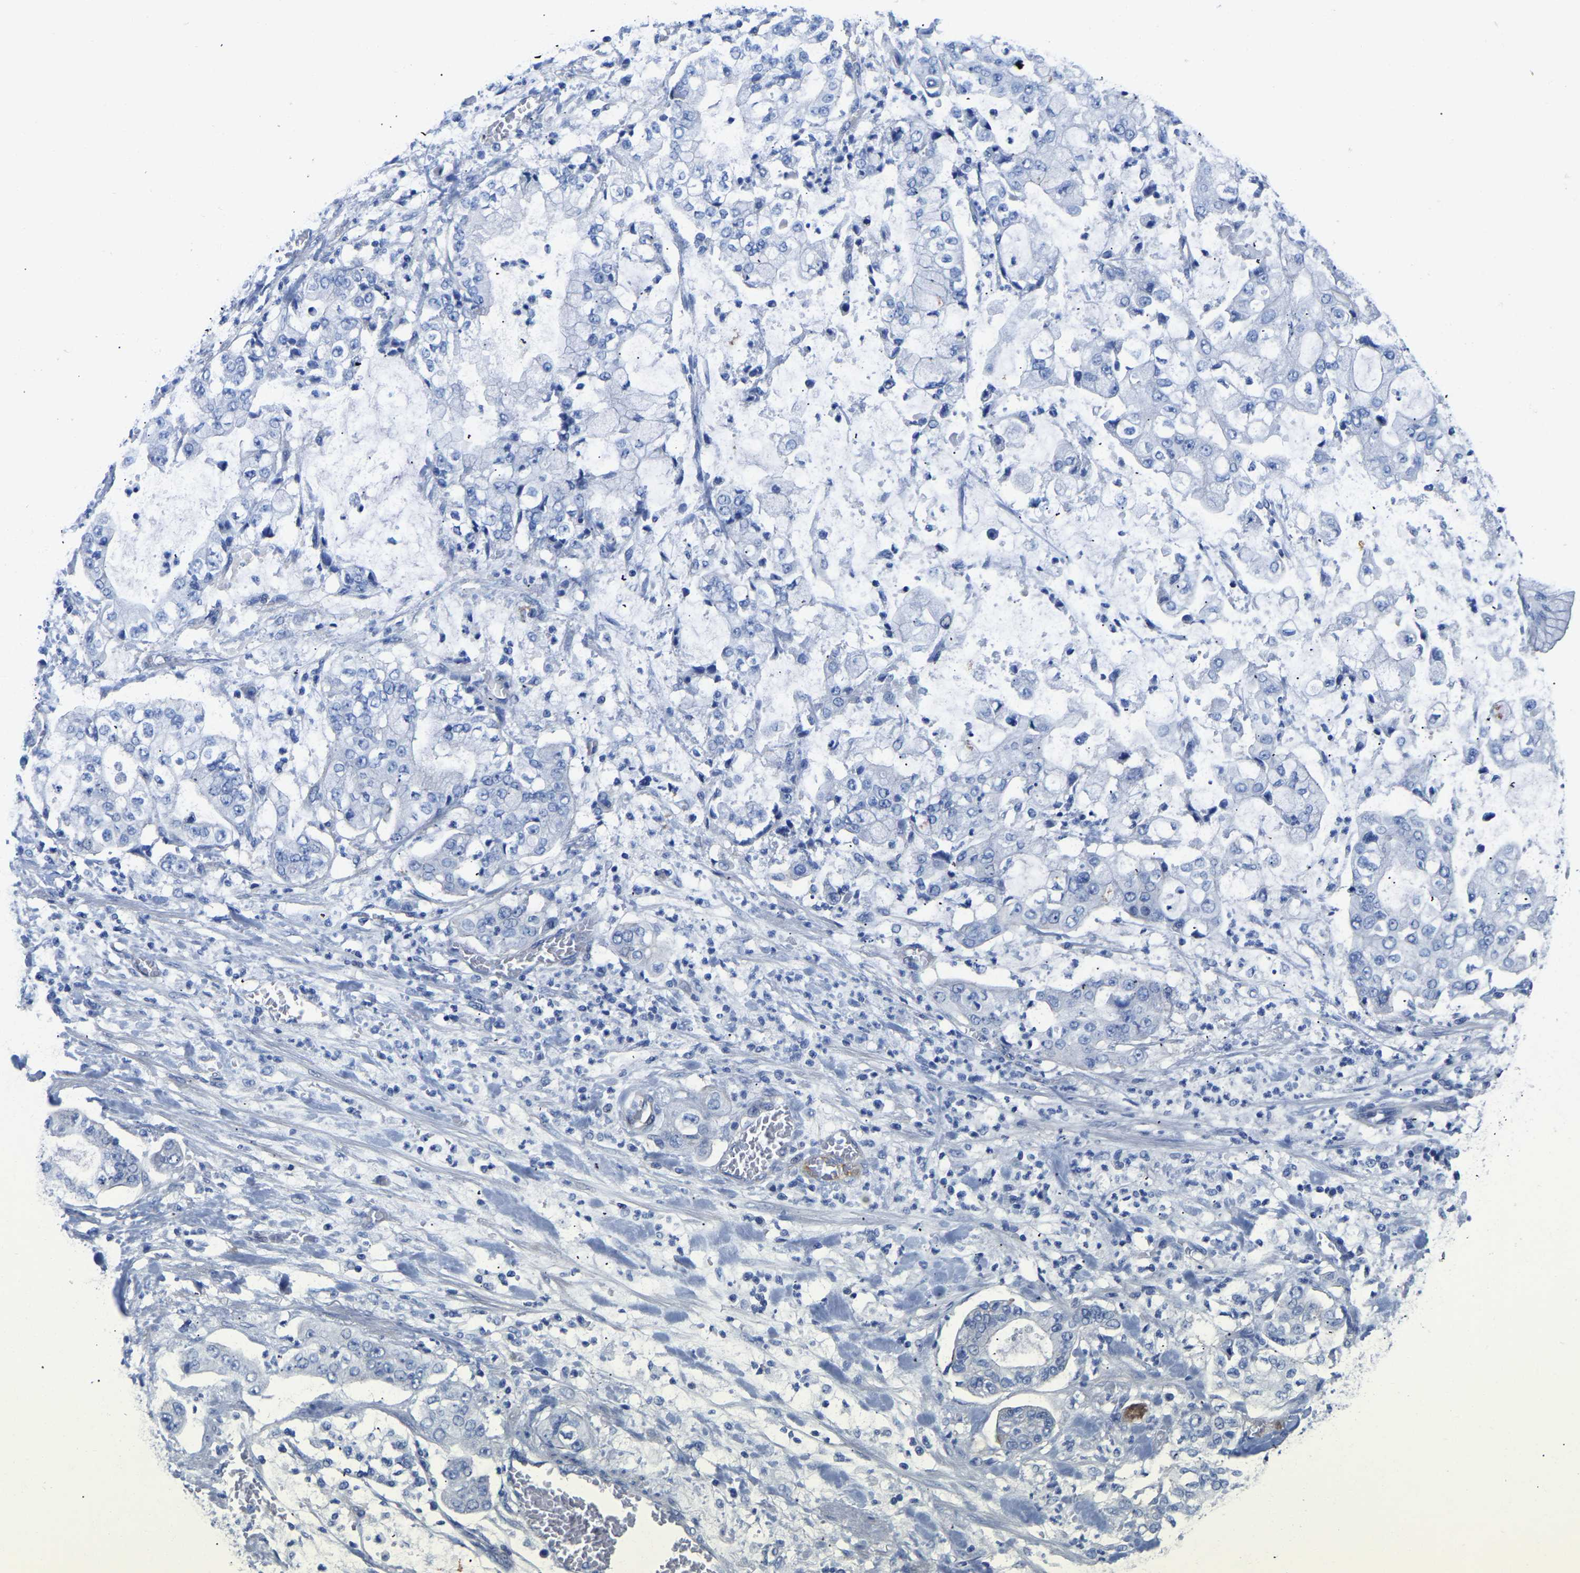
{"staining": {"intensity": "negative", "quantity": "none", "location": "none"}, "tissue": "stomach cancer", "cell_type": "Tumor cells", "image_type": "cancer", "snomed": [{"axis": "morphology", "description": "Adenocarcinoma, NOS"}, {"axis": "topography", "description": "Stomach"}], "caption": "This is an immunohistochemistry histopathology image of stomach cancer. There is no expression in tumor cells.", "gene": "UPK3A", "patient": {"sex": "male", "age": 76}}